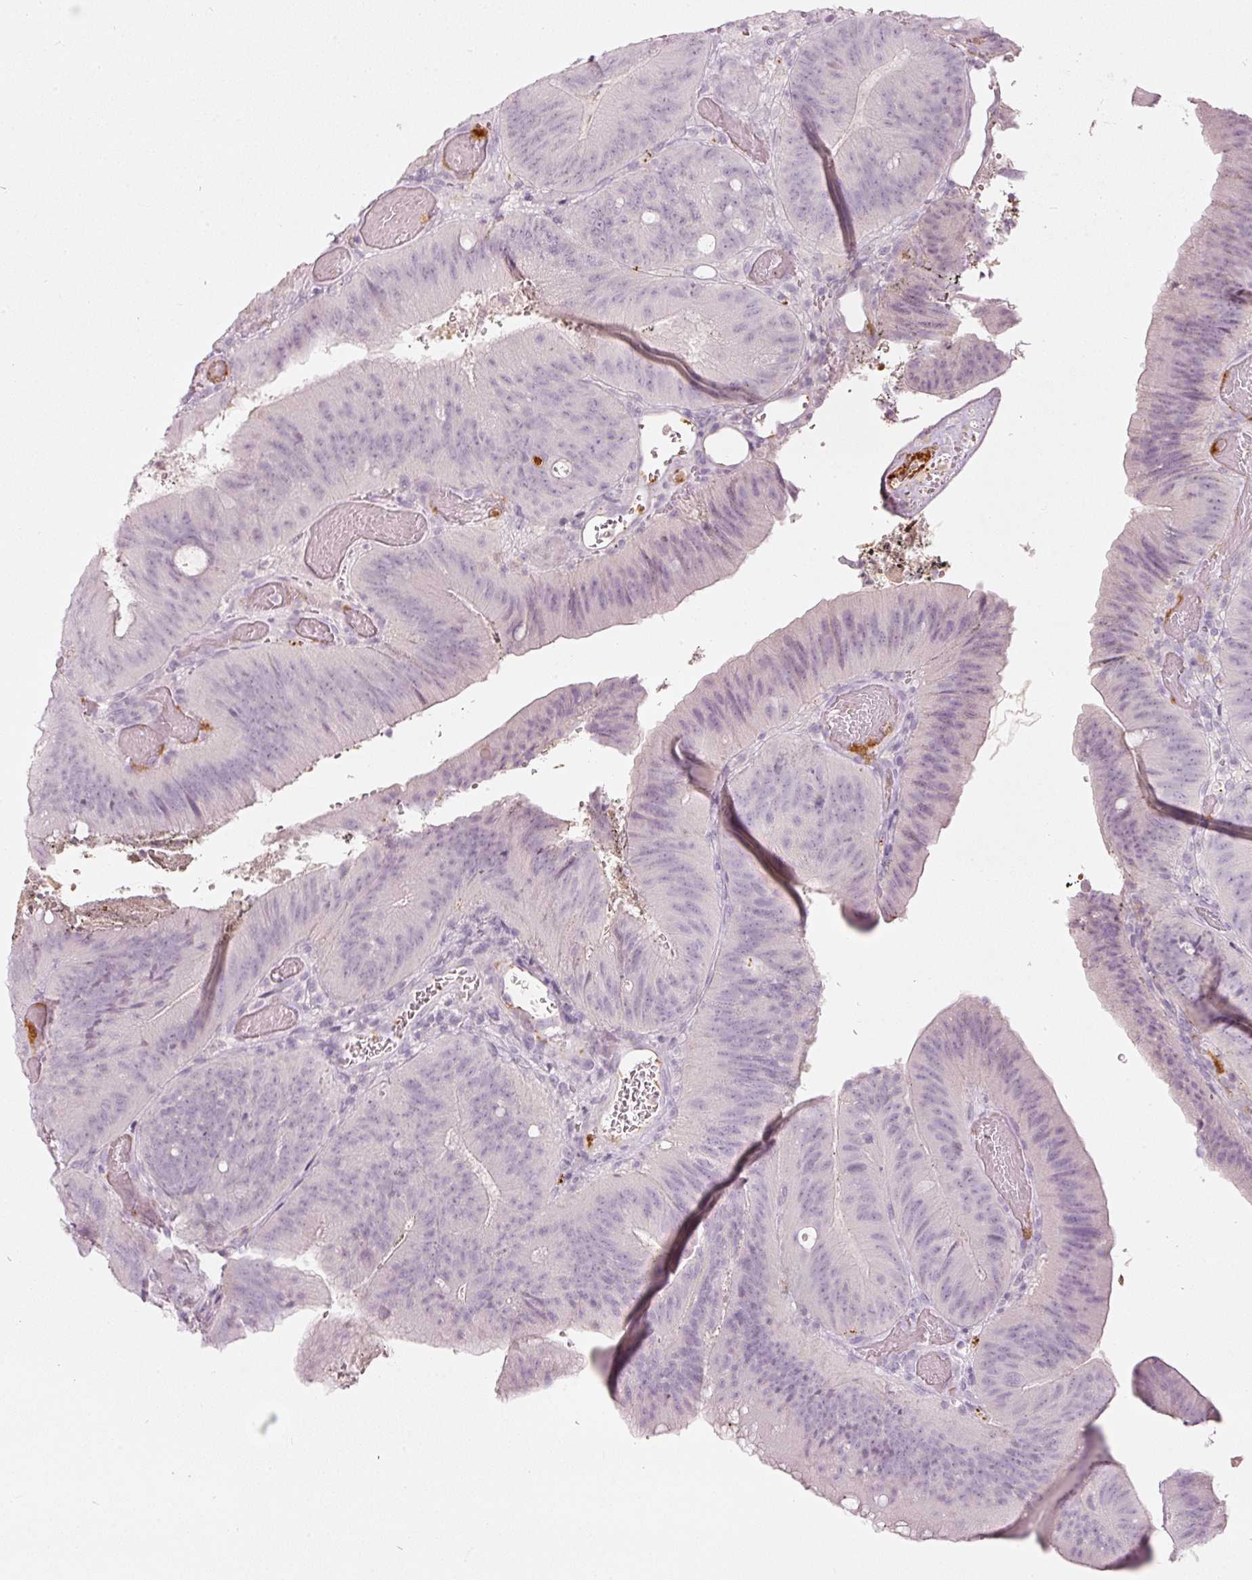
{"staining": {"intensity": "negative", "quantity": "none", "location": "none"}, "tissue": "colorectal cancer", "cell_type": "Tumor cells", "image_type": "cancer", "snomed": [{"axis": "morphology", "description": "Adenocarcinoma, NOS"}, {"axis": "topography", "description": "Colon"}], "caption": "Adenocarcinoma (colorectal) was stained to show a protein in brown. There is no significant staining in tumor cells. (Stains: DAB immunohistochemistry with hematoxylin counter stain, Microscopy: brightfield microscopy at high magnification).", "gene": "LECT2", "patient": {"sex": "female", "age": 43}}